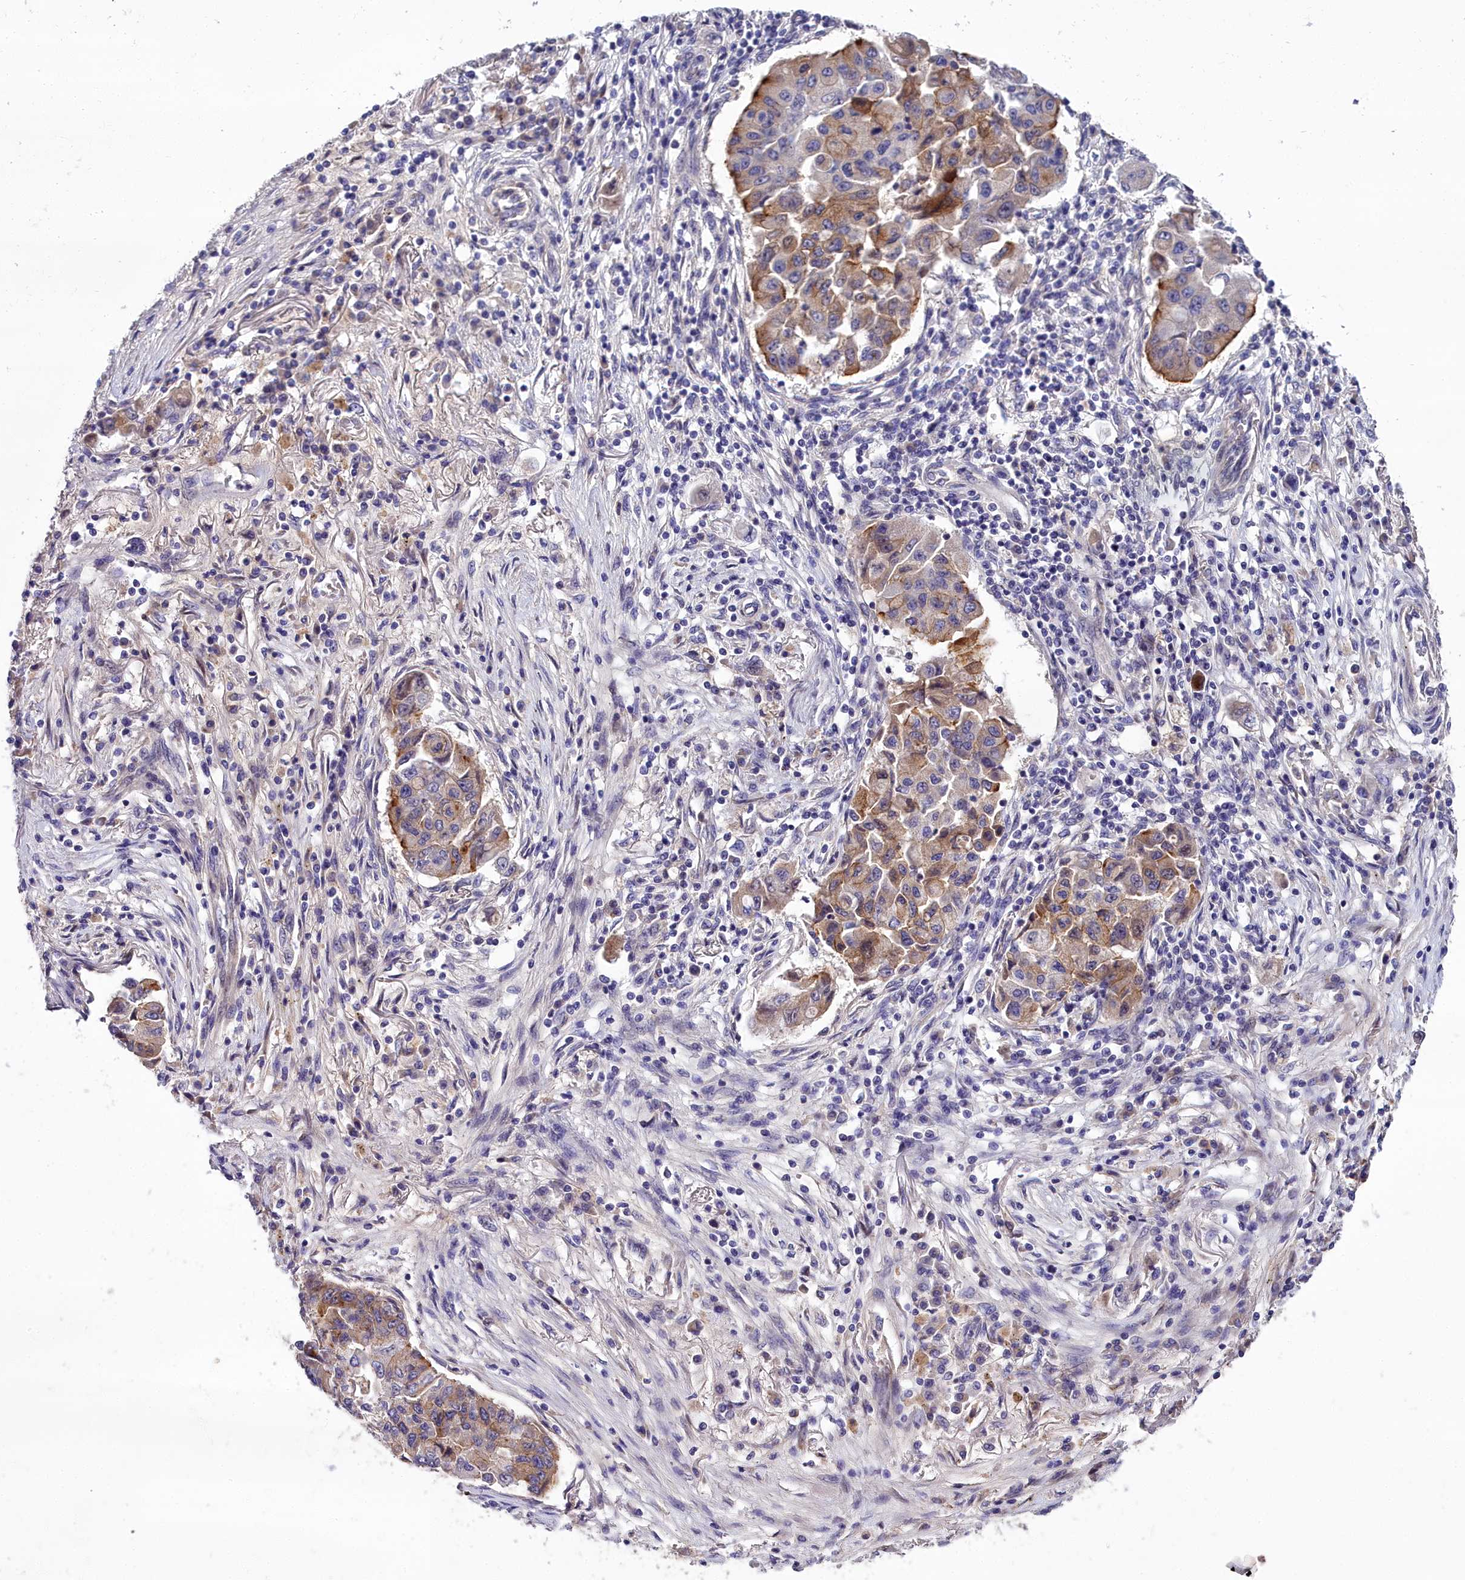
{"staining": {"intensity": "moderate", "quantity": "25%-75%", "location": "cytoplasmic/membranous"}, "tissue": "lung cancer", "cell_type": "Tumor cells", "image_type": "cancer", "snomed": [{"axis": "morphology", "description": "Squamous cell carcinoma, NOS"}, {"axis": "topography", "description": "Lung"}], "caption": "DAB immunohistochemical staining of human lung cancer demonstrates moderate cytoplasmic/membranous protein positivity in about 25%-75% of tumor cells.", "gene": "NT5M", "patient": {"sex": "male", "age": 74}}